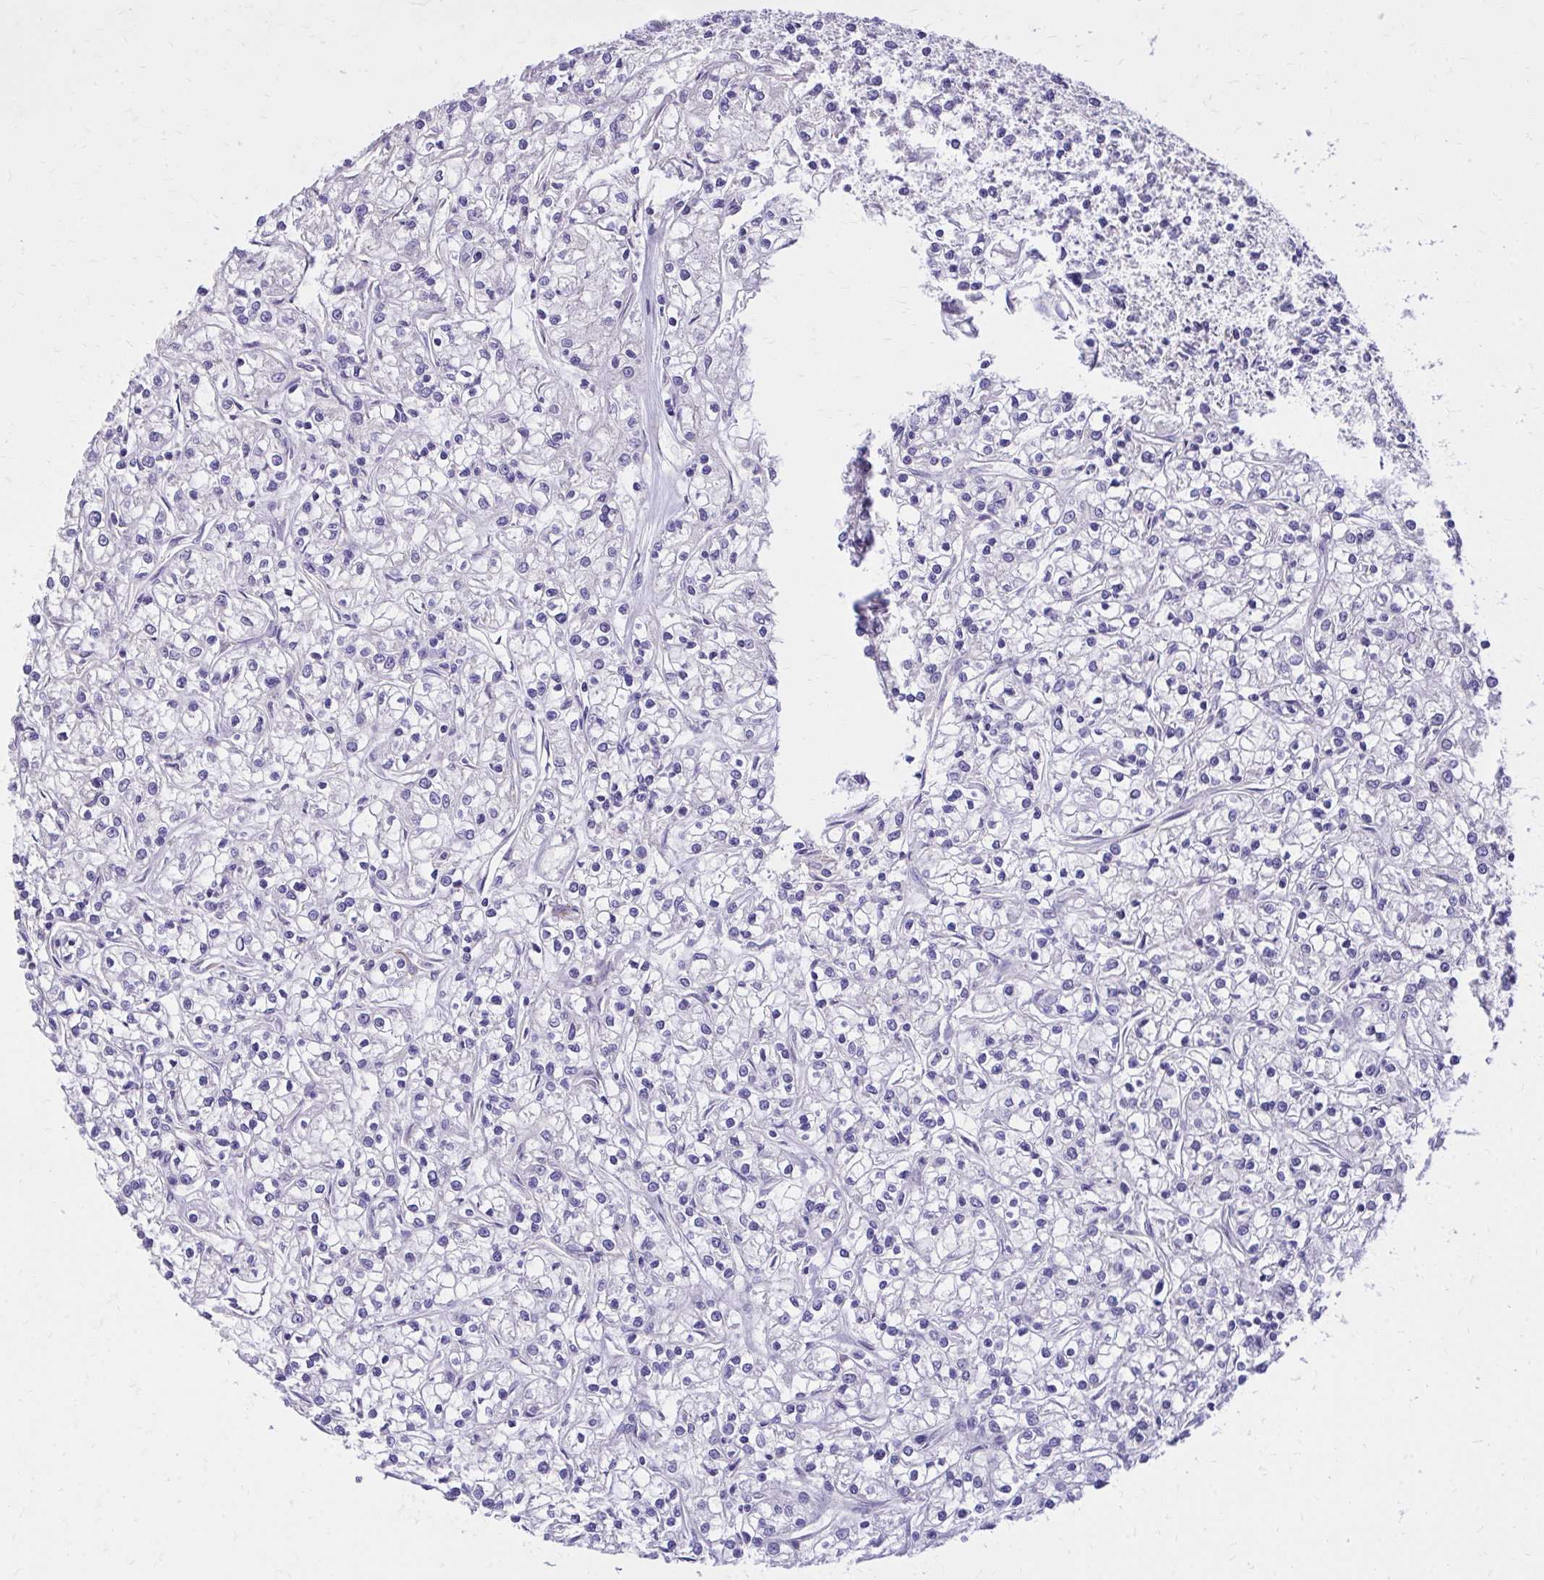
{"staining": {"intensity": "negative", "quantity": "none", "location": "none"}, "tissue": "renal cancer", "cell_type": "Tumor cells", "image_type": "cancer", "snomed": [{"axis": "morphology", "description": "Adenocarcinoma, NOS"}, {"axis": "topography", "description": "Kidney"}], "caption": "The micrograph demonstrates no significant expression in tumor cells of adenocarcinoma (renal). (Stains: DAB (3,3'-diaminobenzidine) IHC with hematoxylin counter stain, Microscopy: brightfield microscopy at high magnification).", "gene": "EPB41L1", "patient": {"sex": "female", "age": 59}}